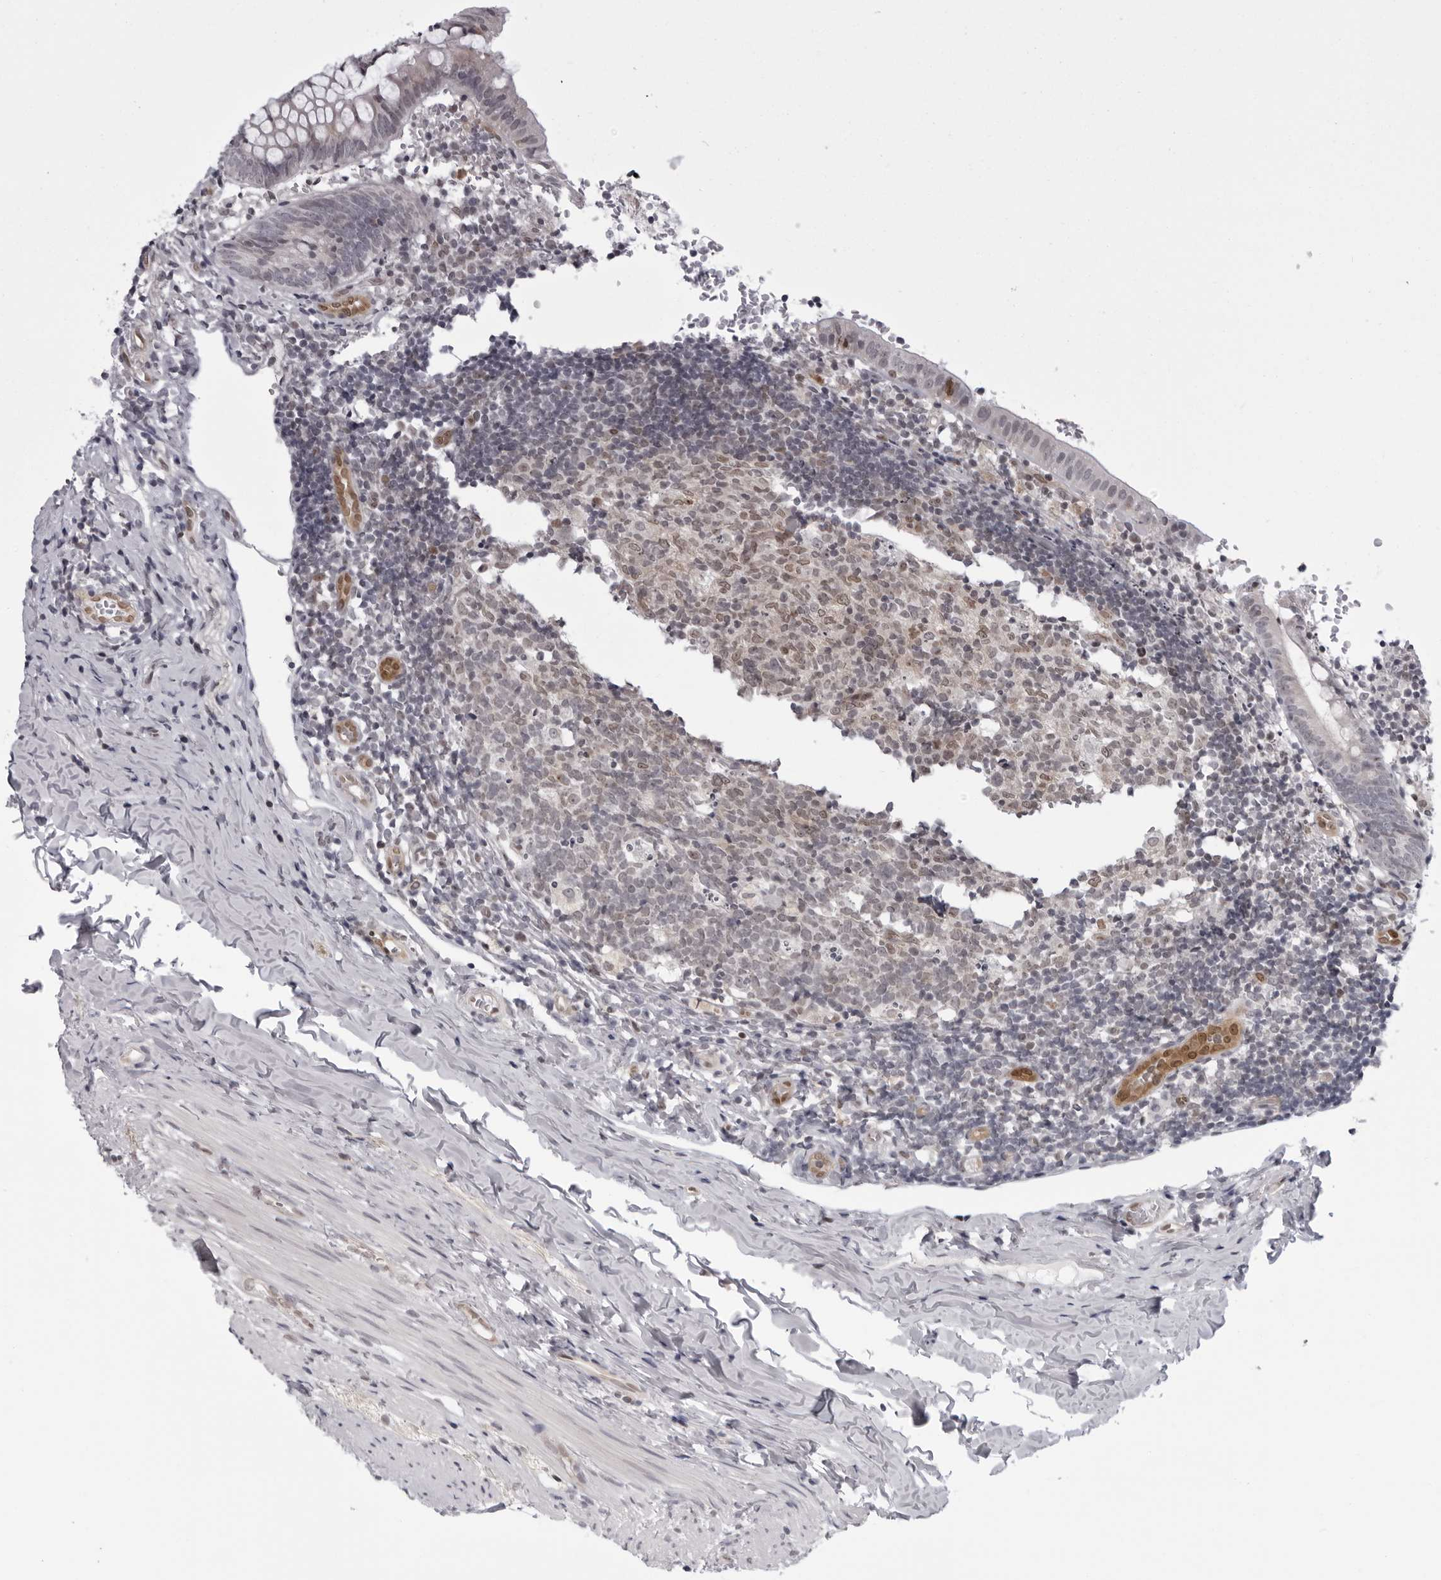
{"staining": {"intensity": "weak", "quantity": "<25%", "location": "cytoplasmic/membranous"}, "tissue": "appendix", "cell_type": "Glandular cells", "image_type": "normal", "snomed": [{"axis": "morphology", "description": "Normal tissue, NOS"}, {"axis": "topography", "description": "Appendix"}], "caption": "This is an immunohistochemistry (IHC) photomicrograph of normal appendix. There is no staining in glandular cells.", "gene": "MAPK12", "patient": {"sex": "male", "age": 8}}